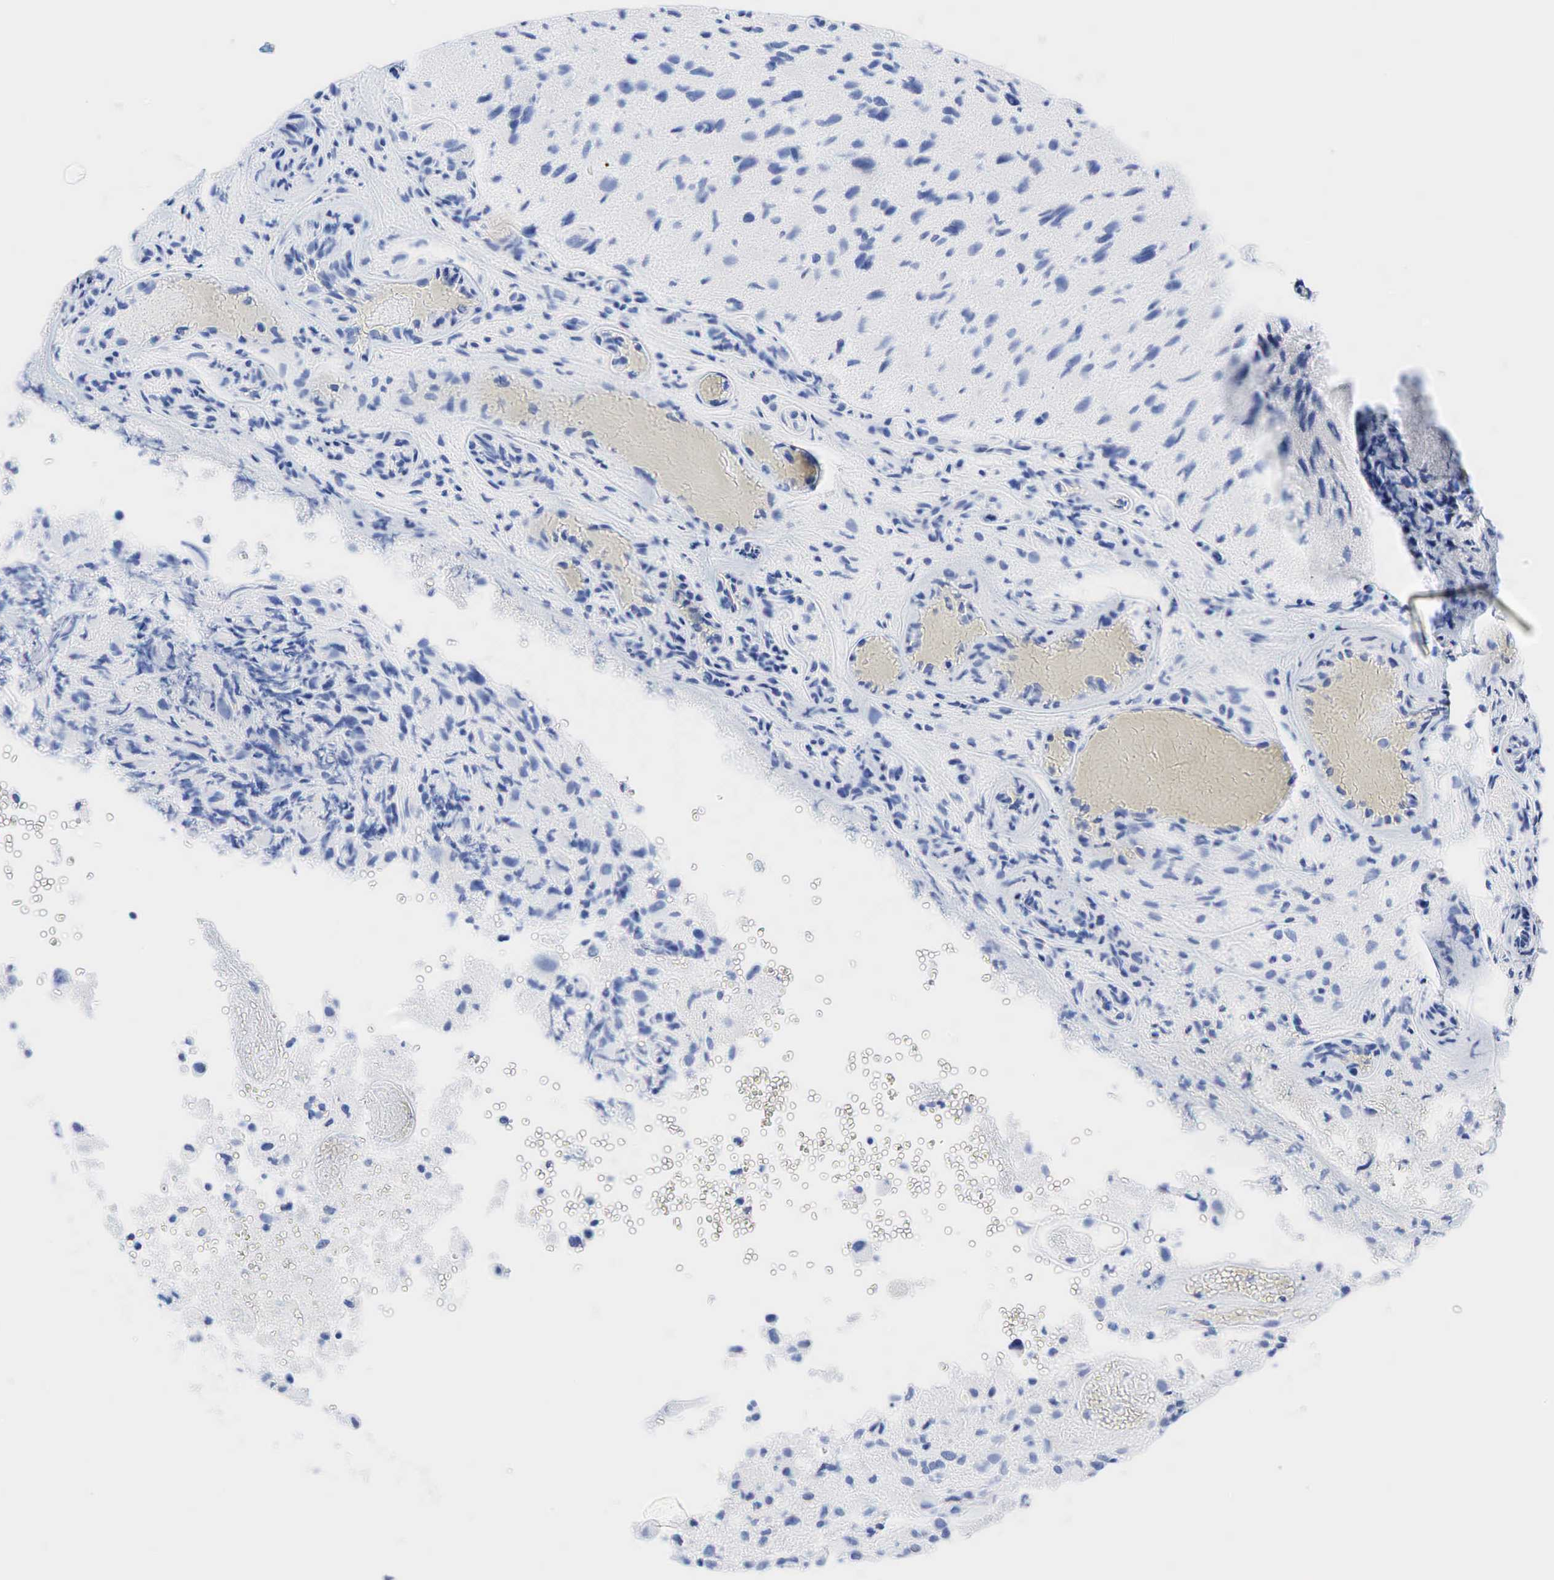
{"staining": {"intensity": "negative", "quantity": "none", "location": "none"}, "tissue": "glioma", "cell_type": "Tumor cells", "image_type": "cancer", "snomed": [{"axis": "morphology", "description": "Glioma, malignant, High grade"}, {"axis": "topography", "description": "Brain"}], "caption": "Glioma was stained to show a protein in brown. There is no significant positivity in tumor cells.", "gene": "INHA", "patient": {"sex": "male", "age": 69}}